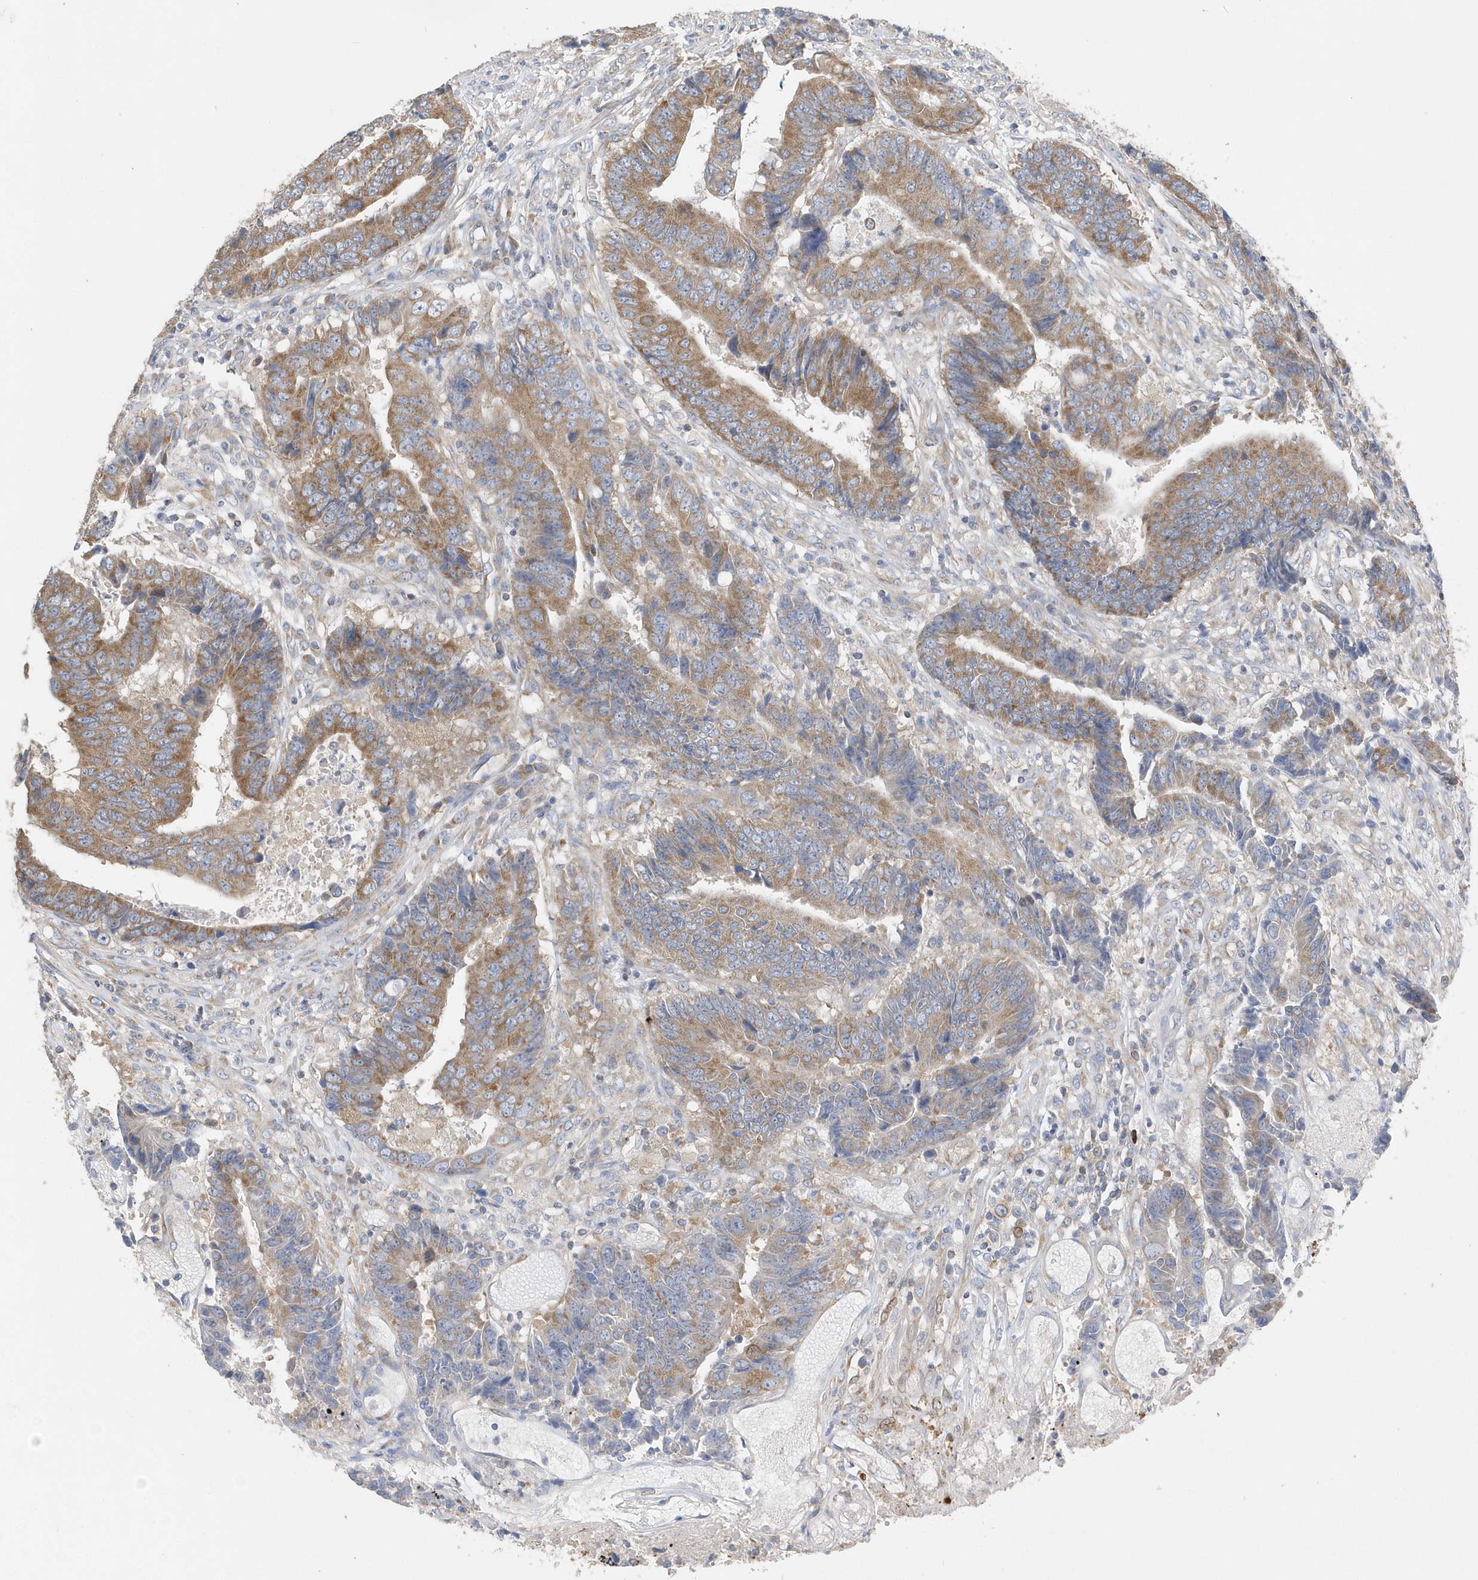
{"staining": {"intensity": "moderate", "quantity": ">75%", "location": "cytoplasmic/membranous"}, "tissue": "colorectal cancer", "cell_type": "Tumor cells", "image_type": "cancer", "snomed": [{"axis": "morphology", "description": "Adenocarcinoma, NOS"}, {"axis": "topography", "description": "Rectum"}], "caption": "Colorectal cancer stained with a protein marker demonstrates moderate staining in tumor cells.", "gene": "SPATA5", "patient": {"sex": "male", "age": 84}}